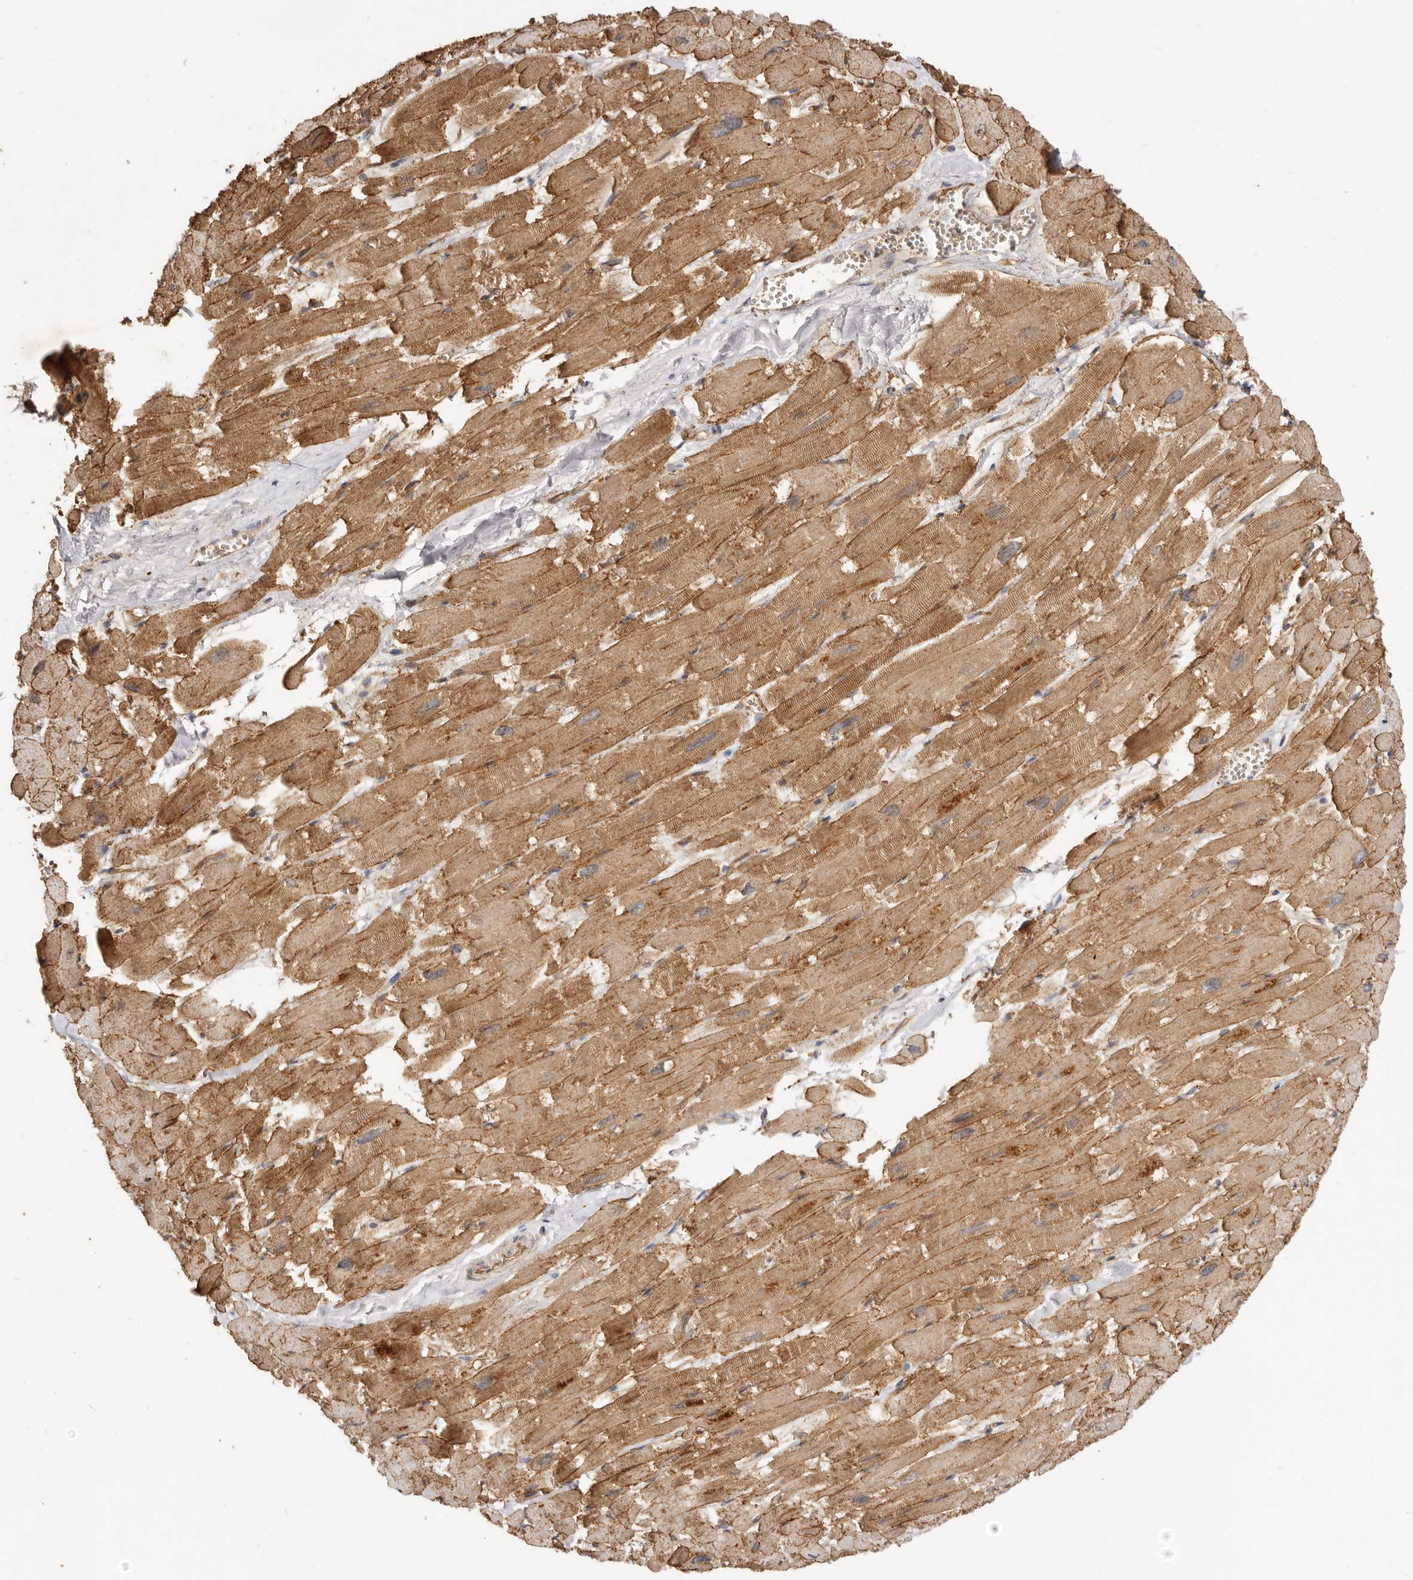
{"staining": {"intensity": "moderate", "quantity": ">75%", "location": "cytoplasmic/membranous"}, "tissue": "heart muscle", "cell_type": "Cardiomyocytes", "image_type": "normal", "snomed": [{"axis": "morphology", "description": "Normal tissue, NOS"}, {"axis": "topography", "description": "Heart"}], "caption": "Brown immunohistochemical staining in benign human heart muscle reveals moderate cytoplasmic/membranous staining in about >75% of cardiomyocytes.", "gene": "ADAMTS9", "patient": {"sex": "male", "age": 54}}